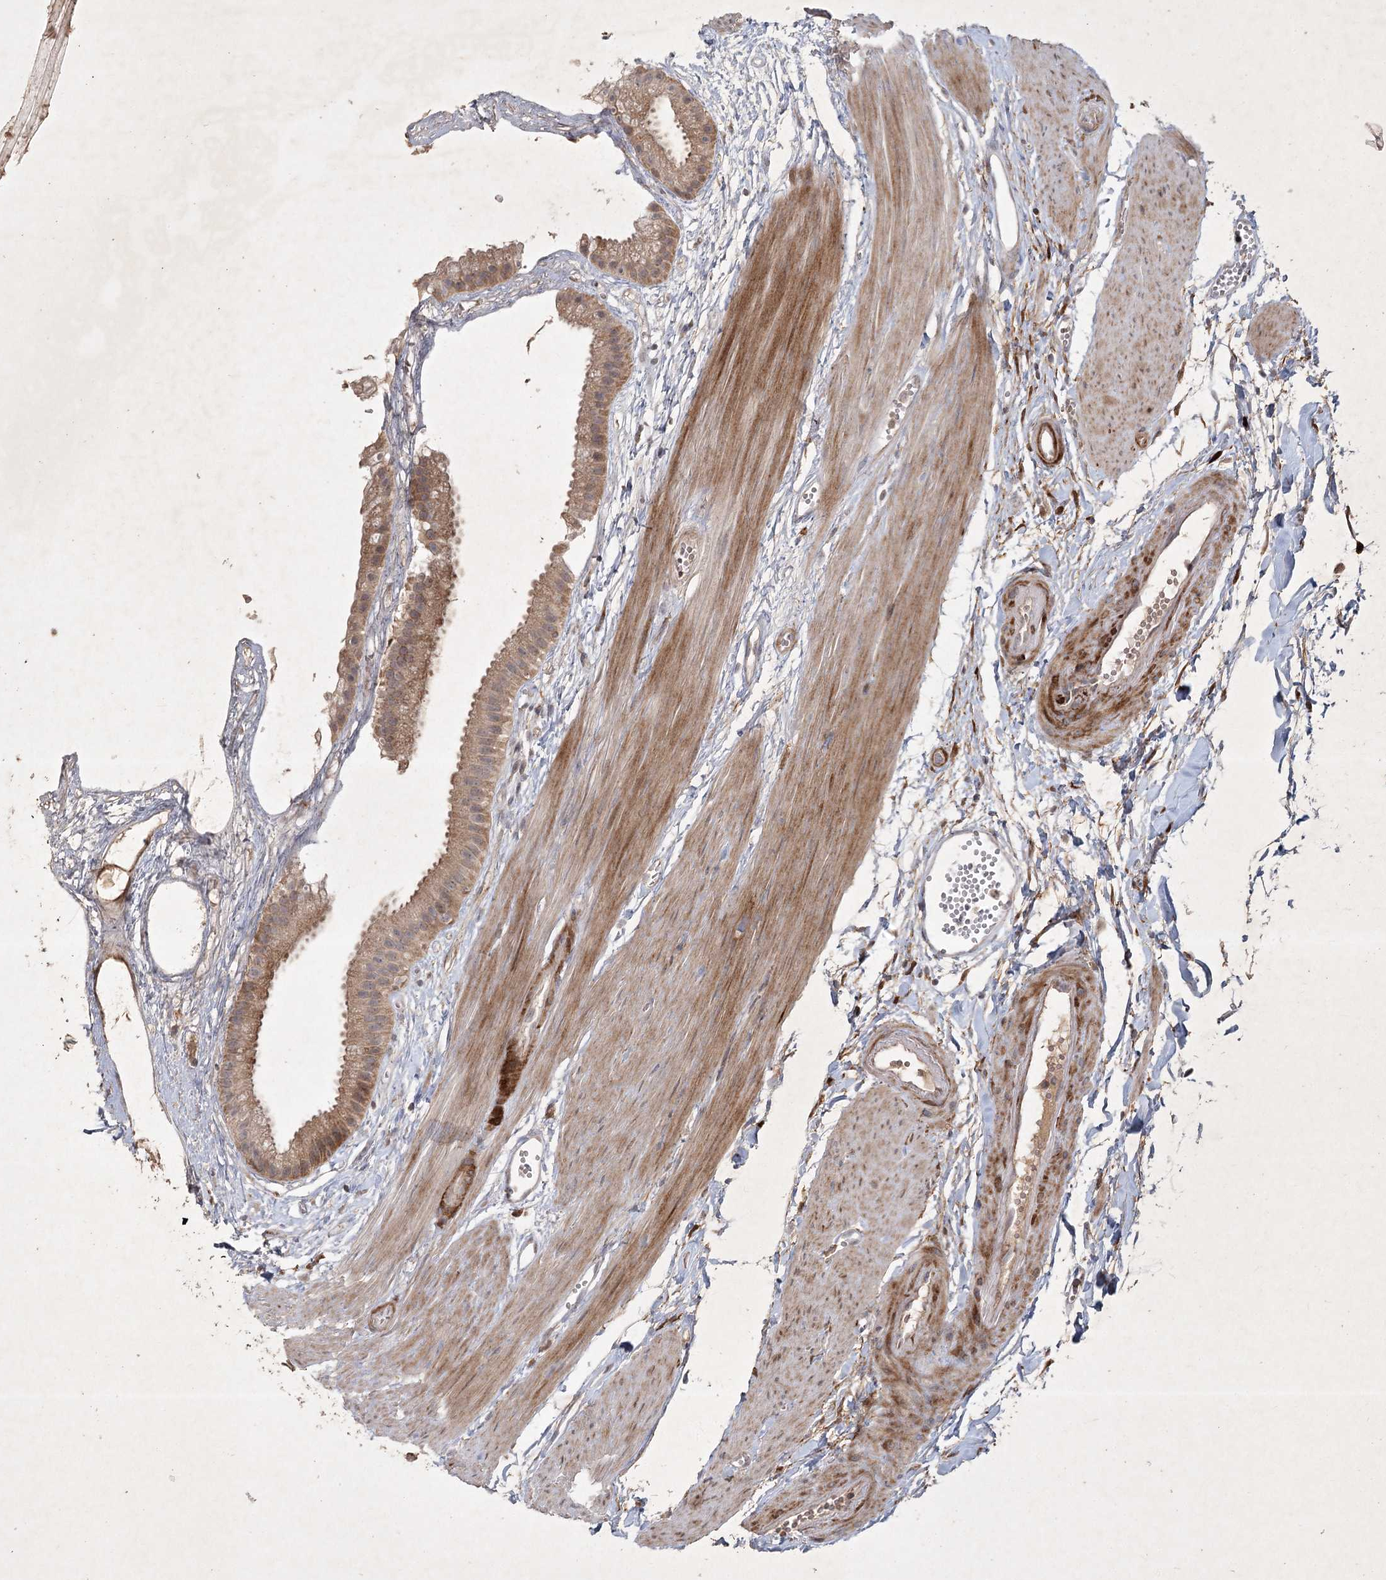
{"staining": {"intensity": "moderate", "quantity": ">75%", "location": "cytoplasmic/membranous"}, "tissue": "gallbladder", "cell_type": "Glandular cells", "image_type": "normal", "snomed": [{"axis": "morphology", "description": "Normal tissue, NOS"}, {"axis": "topography", "description": "Gallbladder"}], "caption": "Protein expression analysis of unremarkable gallbladder demonstrates moderate cytoplasmic/membranous expression in approximately >75% of glandular cells.", "gene": "KBTBD4", "patient": {"sex": "female", "age": 64}}